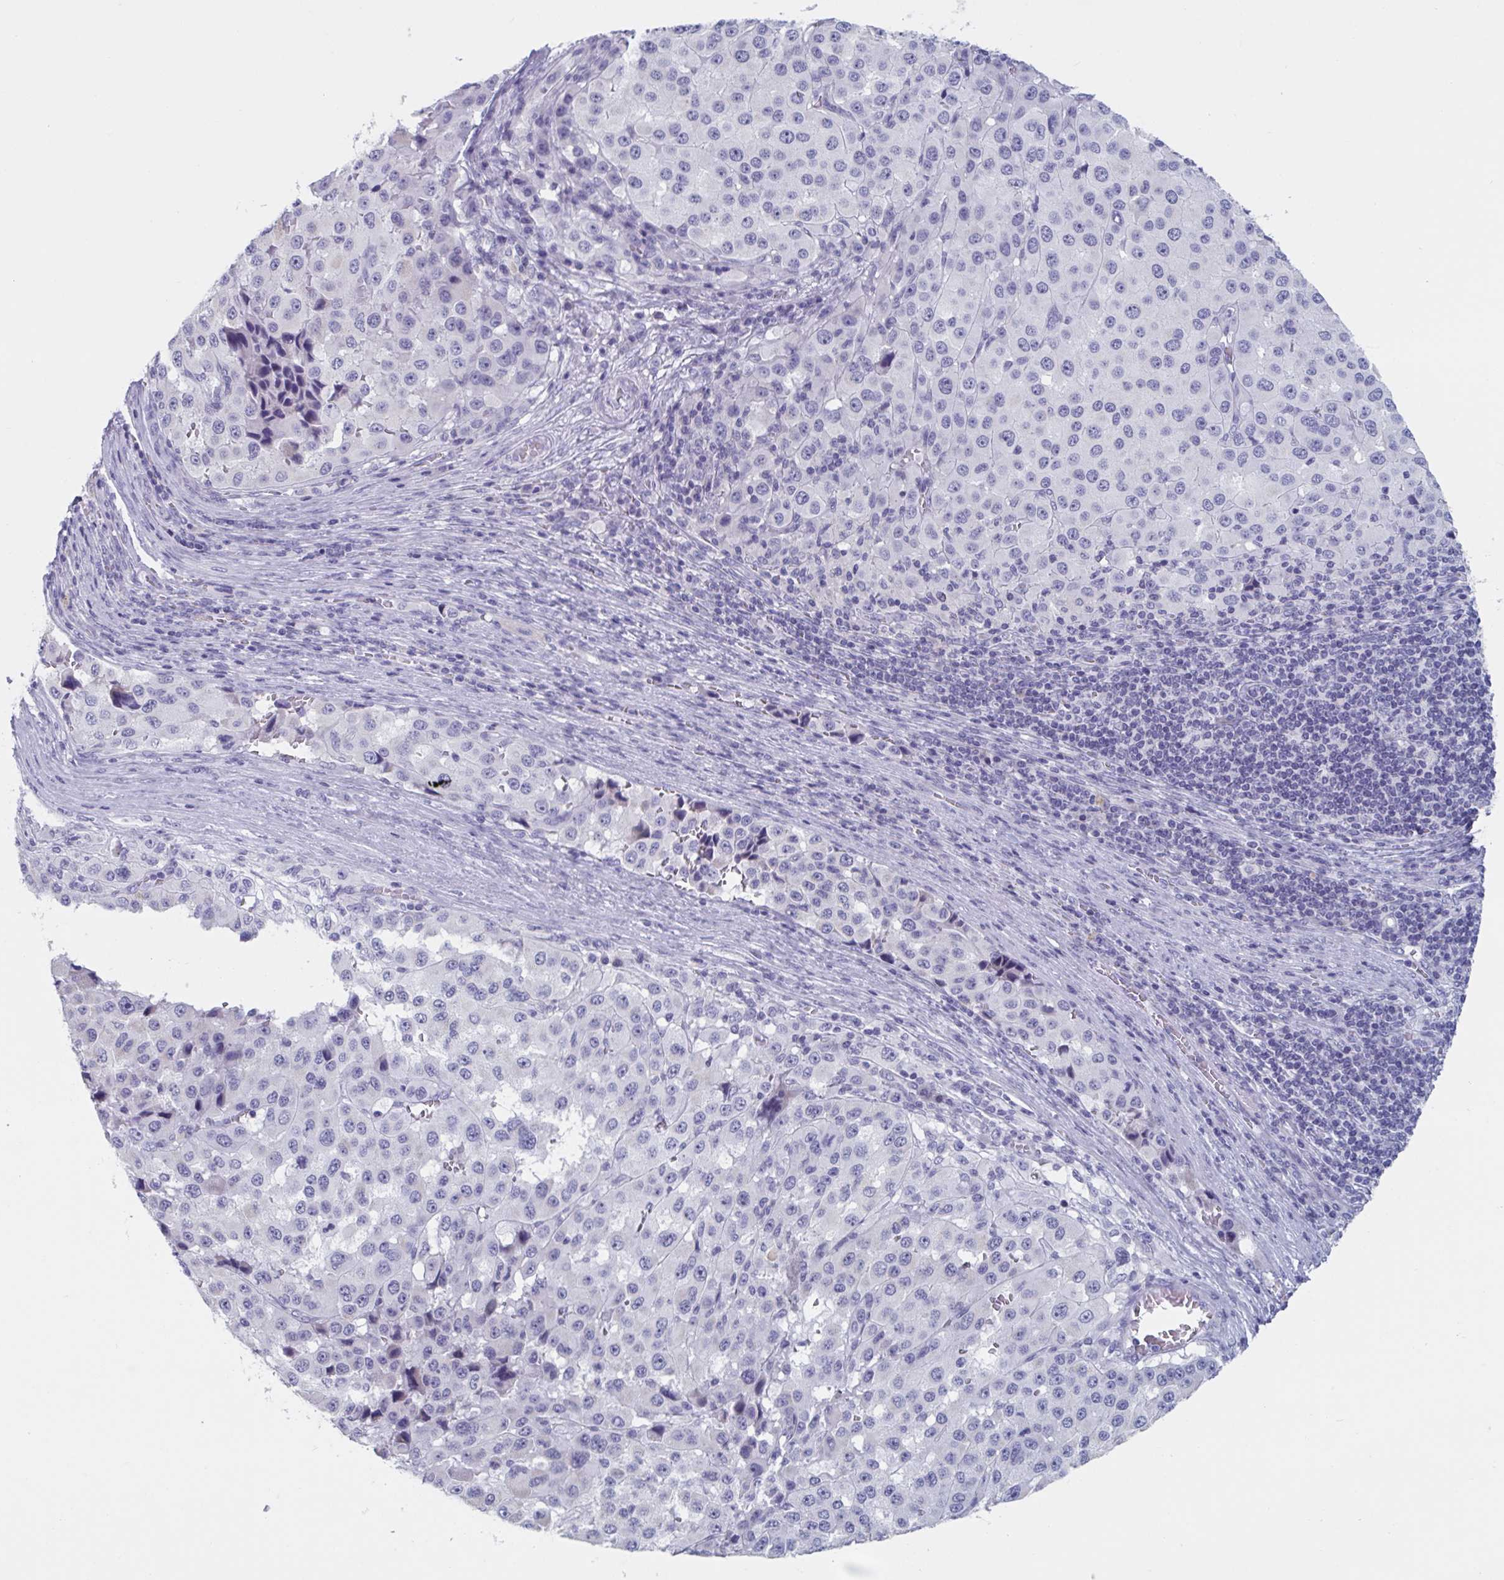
{"staining": {"intensity": "negative", "quantity": "none", "location": "none"}, "tissue": "melanoma", "cell_type": "Tumor cells", "image_type": "cancer", "snomed": [{"axis": "morphology", "description": "Malignant melanoma, Metastatic site"}, {"axis": "topography", "description": "Lymph node"}], "caption": "The histopathology image displays no significant positivity in tumor cells of melanoma. (Stains: DAB (3,3'-diaminobenzidine) immunohistochemistry with hematoxylin counter stain, Microscopy: brightfield microscopy at high magnification).", "gene": "NDUFC2", "patient": {"sex": "female", "age": 65}}